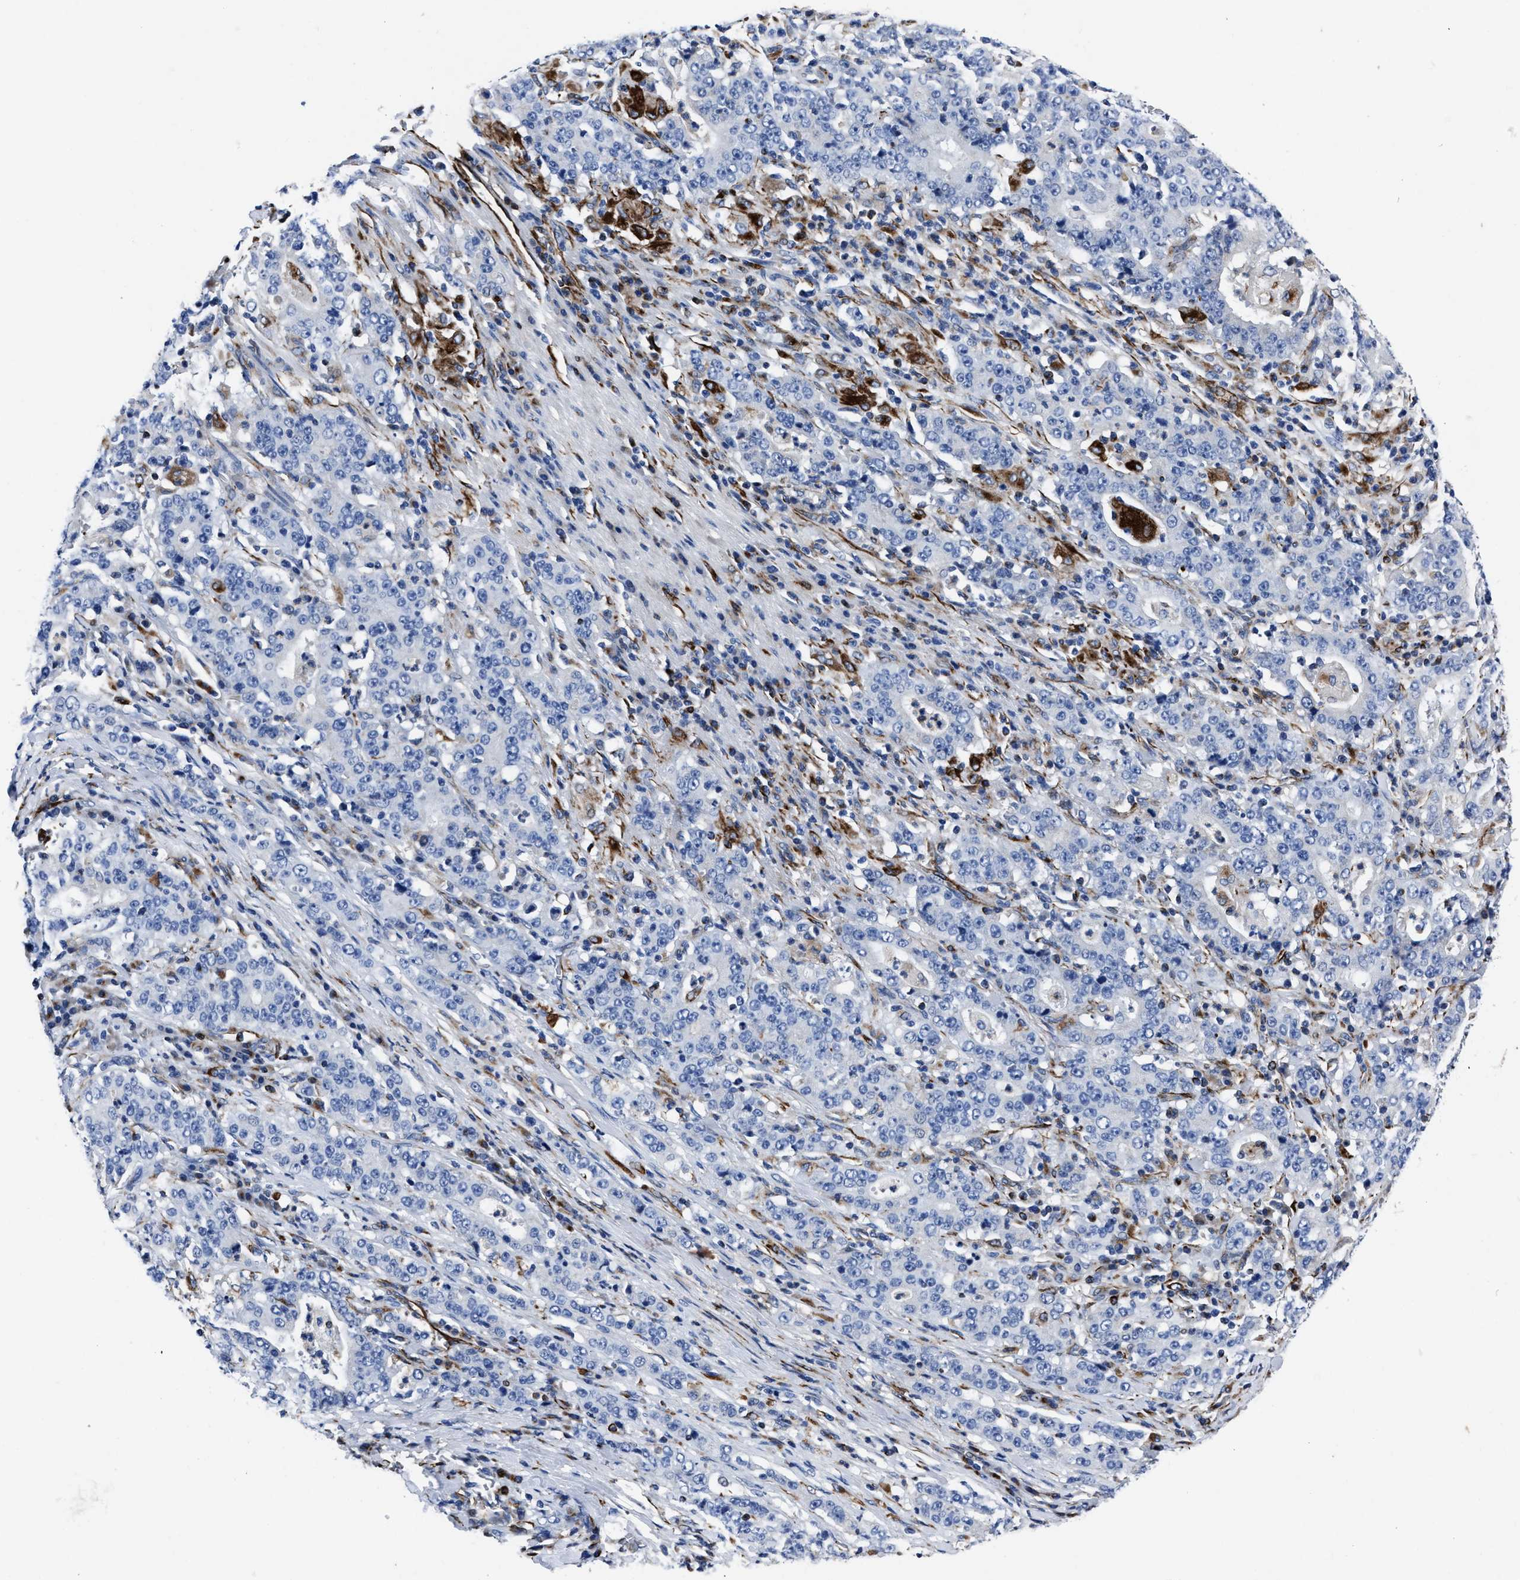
{"staining": {"intensity": "negative", "quantity": "none", "location": "none"}, "tissue": "stomach cancer", "cell_type": "Tumor cells", "image_type": "cancer", "snomed": [{"axis": "morphology", "description": "Normal tissue, NOS"}, {"axis": "morphology", "description": "Adenocarcinoma, NOS"}, {"axis": "topography", "description": "Stomach, upper"}, {"axis": "topography", "description": "Stomach"}], "caption": "Tumor cells show no significant protein staining in stomach cancer. (Brightfield microscopy of DAB (3,3'-diaminobenzidine) immunohistochemistry at high magnification).", "gene": "OR10G3", "patient": {"sex": "male", "age": 59}}